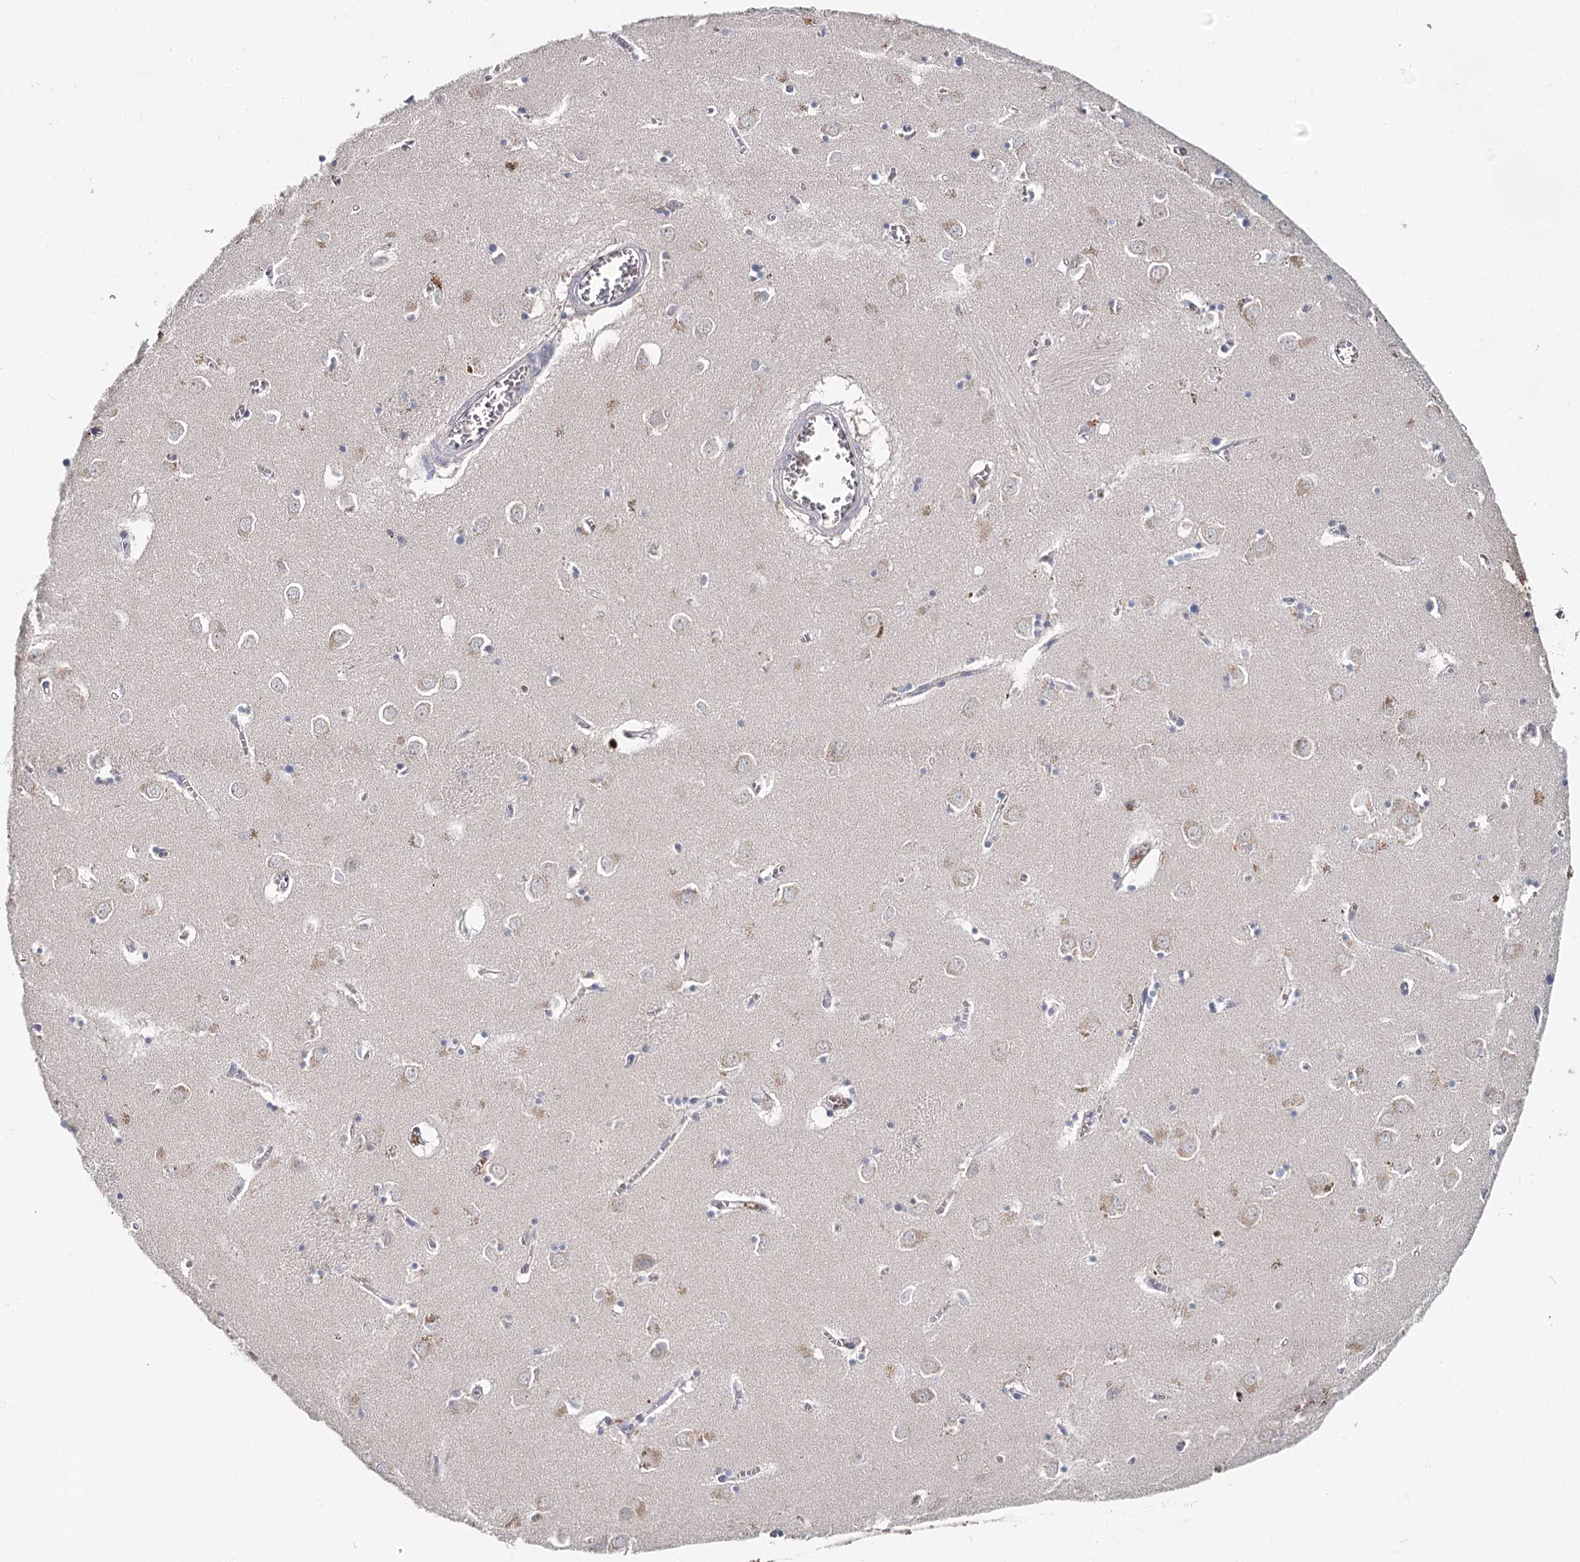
{"staining": {"intensity": "weak", "quantity": "<25%", "location": "cytoplasmic/membranous"}, "tissue": "caudate", "cell_type": "Glial cells", "image_type": "normal", "snomed": [{"axis": "morphology", "description": "Normal tissue, NOS"}, {"axis": "topography", "description": "Lateral ventricle wall"}], "caption": "Glial cells show no significant protein expression in unremarkable caudate. (DAB (3,3'-diaminobenzidine) IHC with hematoxylin counter stain).", "gene": "FBXO7", "patient": {"sex": "male", "age": 70}}